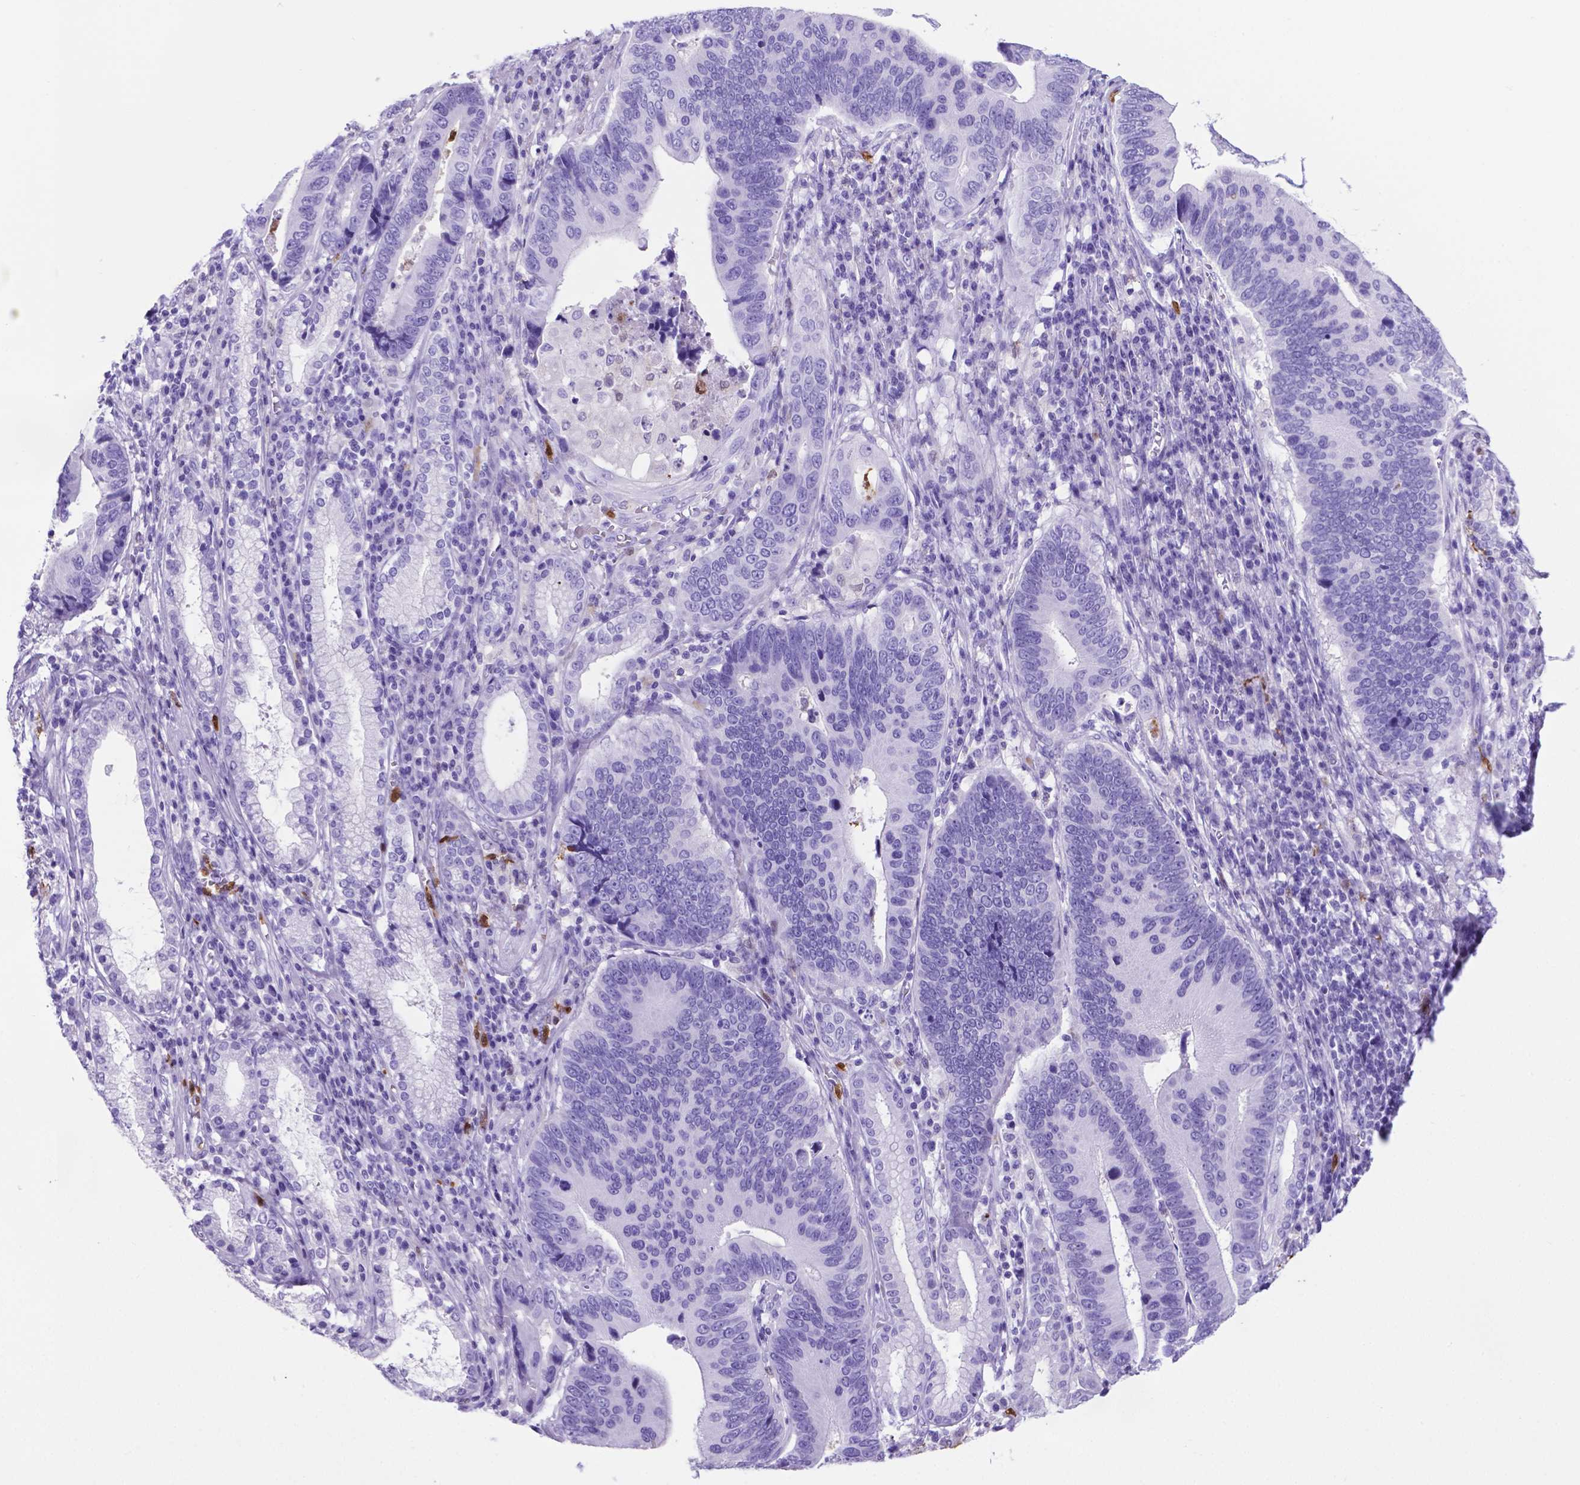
{"staining": {"intensity": "negative", "quantity": "none", "location": "none"}, "tissue": "stomach cancer", "cell_type": "Tumor cells", "image_type": "cancer", "snomed": [{"axis": "morphology", "description": "Adenocarcinoma, NOS"}, {"axis": "topography", "description": "Stomach"}], "caption": "This histopathology image is of stomach cancer stained with immunohistochemistry to label a protein in brown with the nuclei are counter-stained blue. There is no positivity in tumor cells. (Brightfield microscopy of DAB immunohistochemistry (IHC) at high magnification).", "gene": "LZTR1", "patient": {"sex": "male", "age": 84}}